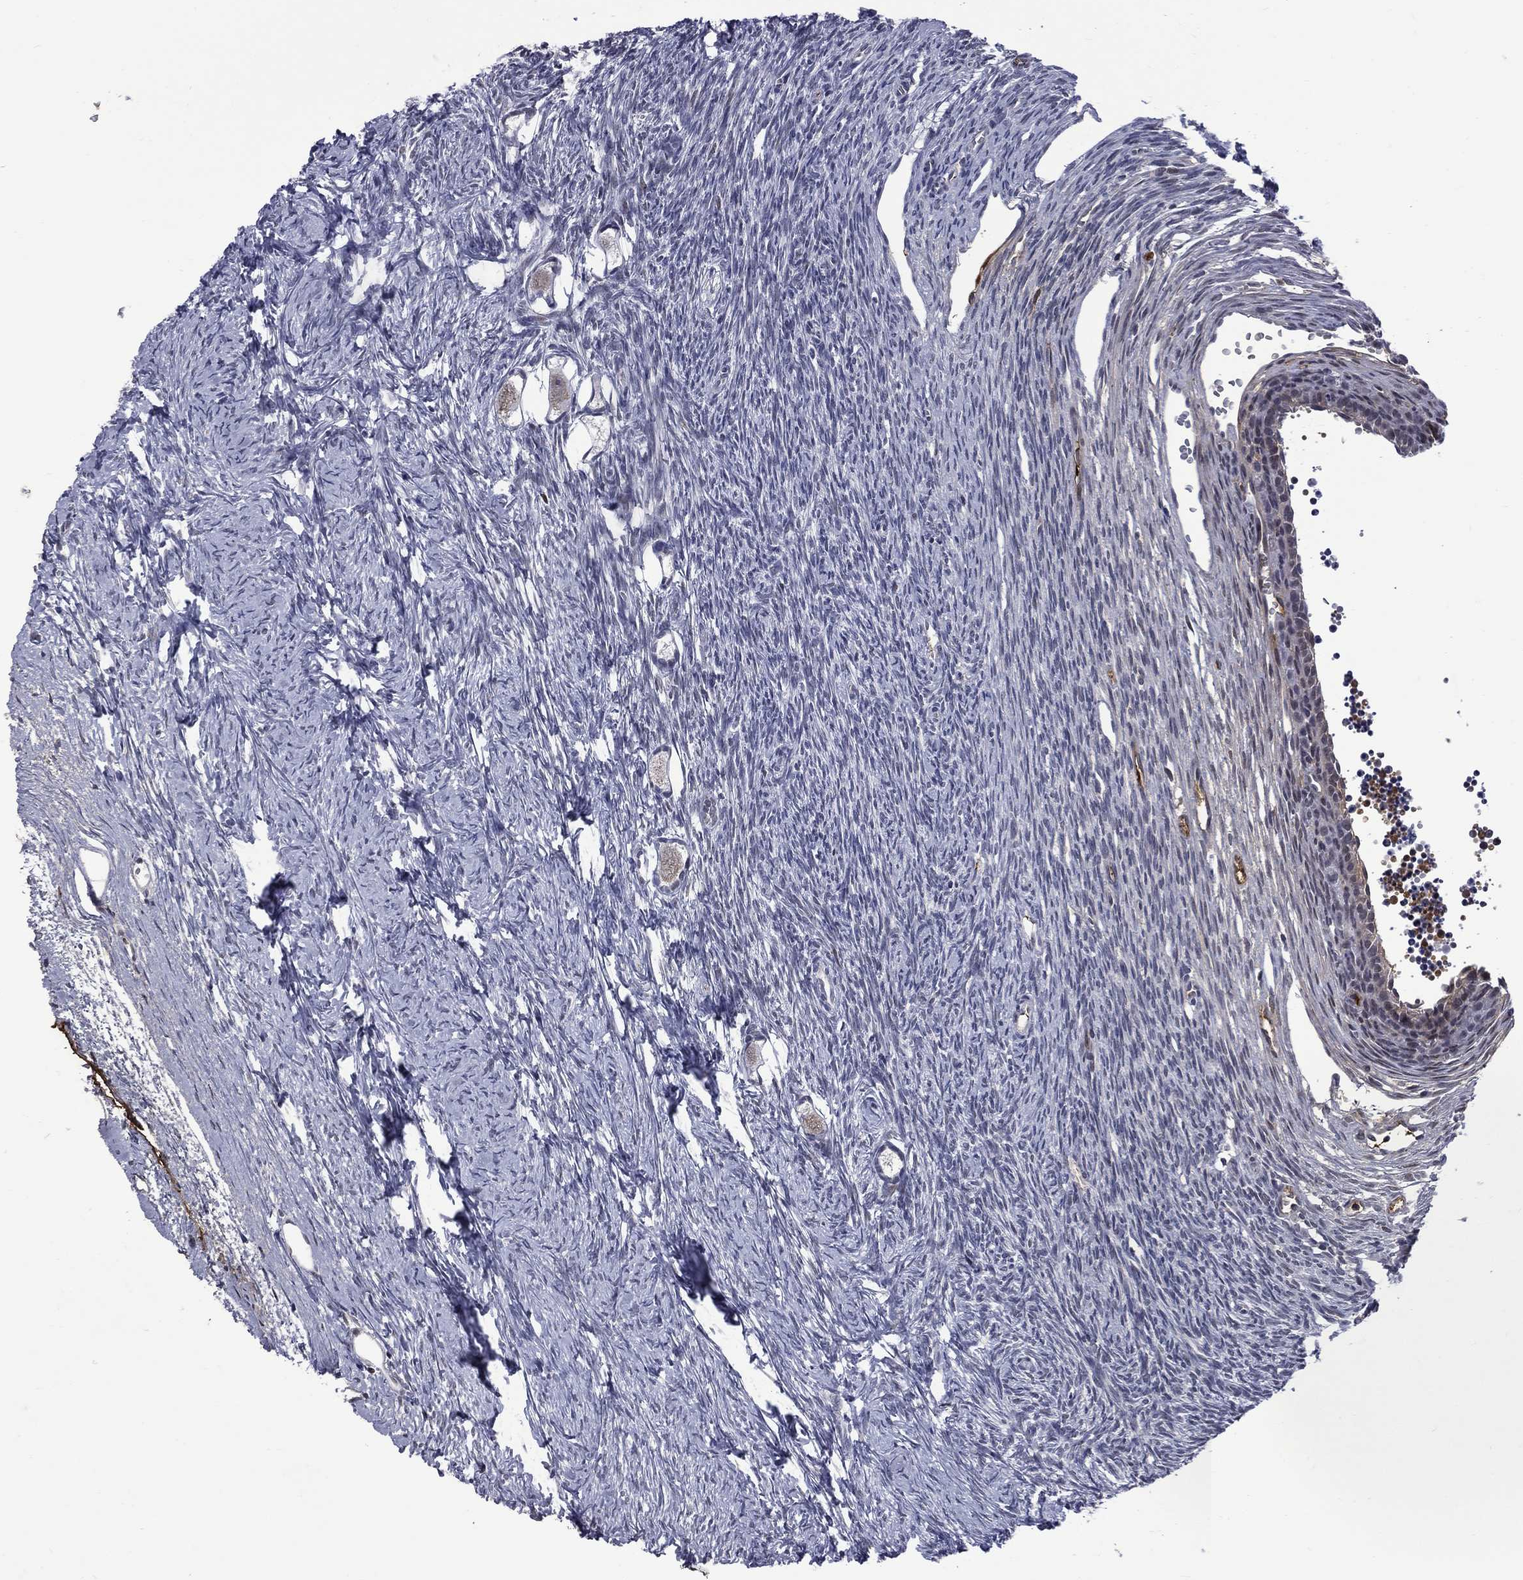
{"staining": {"intensity": "negative", "quantity": "none", "location": "none"}, "tissue": "ovary", "cell_type": "Follicle cells", "image_type": "normal", "snomed": [{"axis": "morphology", "description": "Normal tissue, NOS"}, {"axis": "topography", "description": "Ovary"}], "caption": "DAB immunohistochemical staining of unremarkable human ovary exhibits no significant positivity in follicle cells.", "gene": "FGG", "patient": {"sex": "female", "age": 27}}